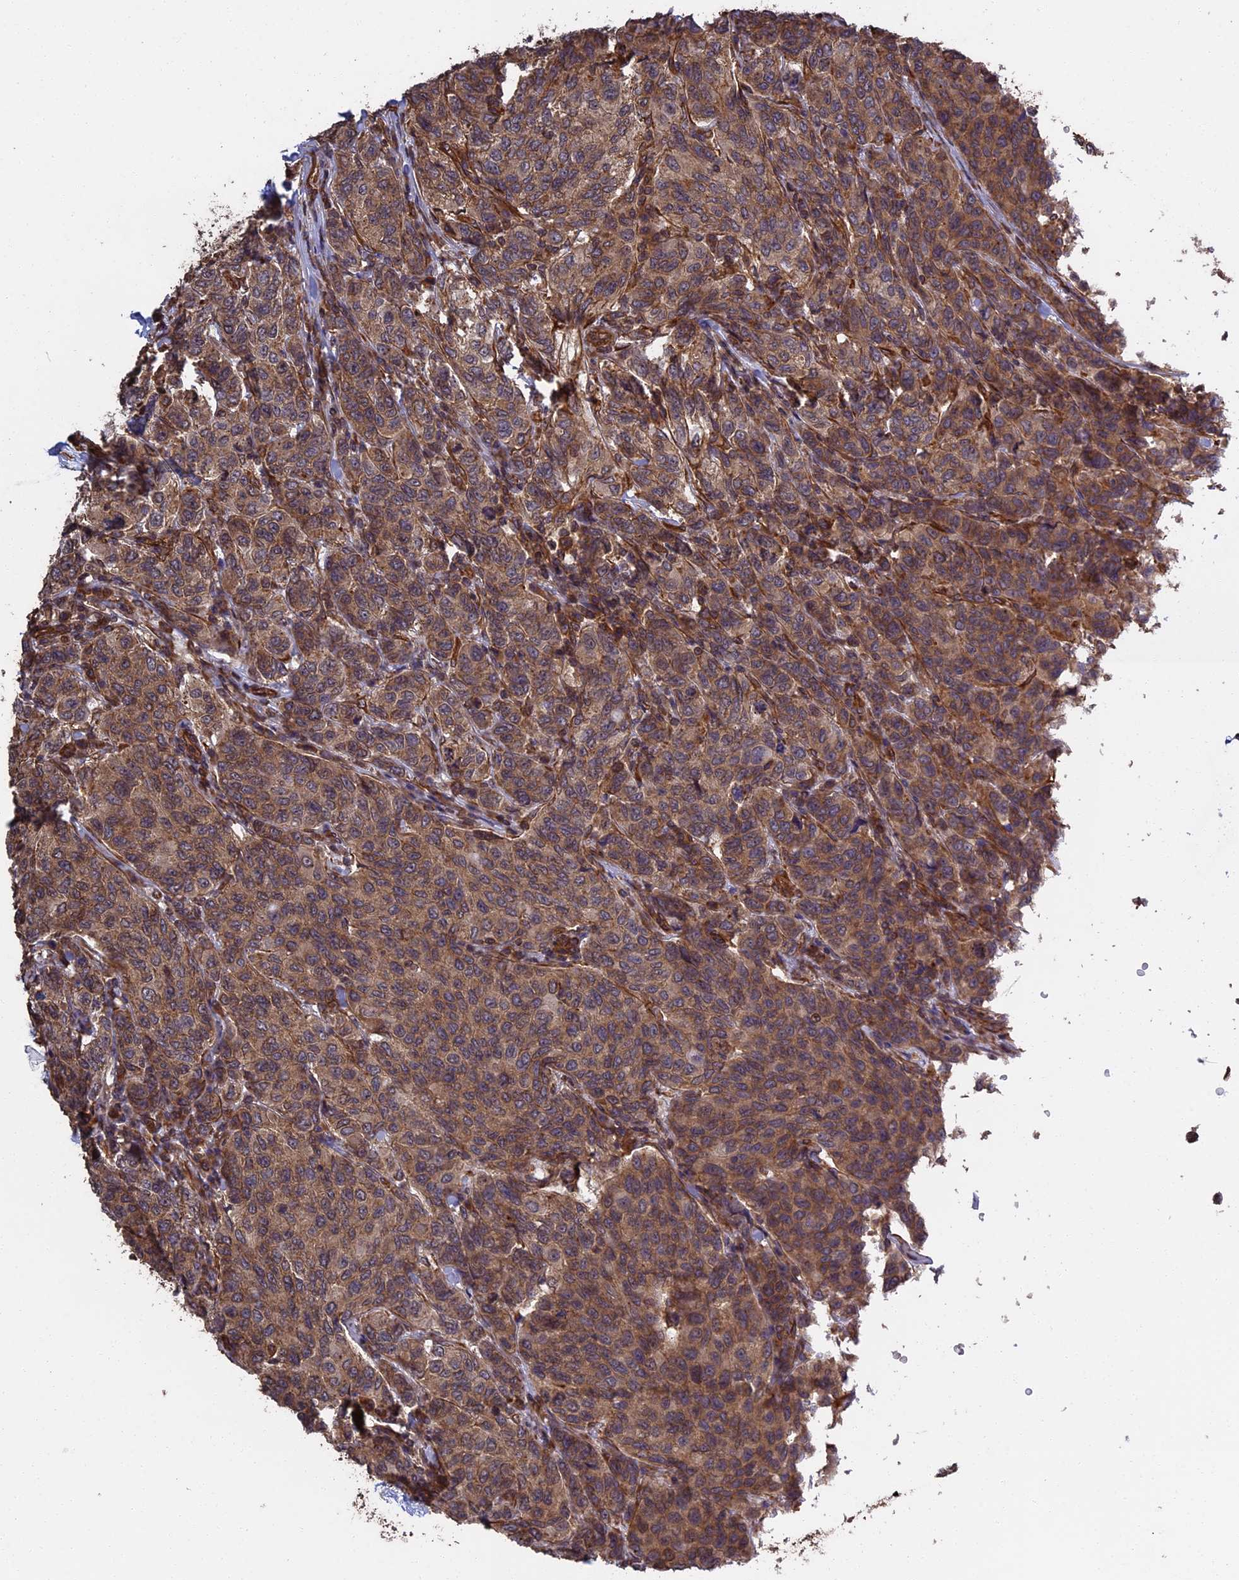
{"staining": {"intensity": "moderate", "quantity": ">75%", "location": "cytoplasmic/membranous"}, "tissue": "breast cancer", "cell_type": "Tumor cells", "image_type": "cancer", "snomed": [{"axis": "morphology", "description": "Duct carcinoma"}, {"axis": "topography", "description": "Breast"}], "caption": "Tumor cells reveal medium levels of moderate cytoplasmic/membranous staining in about >75% of cells in breast intraductal carcinoma.", "gene": "CCDC124", "patient": {"sex": "female", "age": 55}}